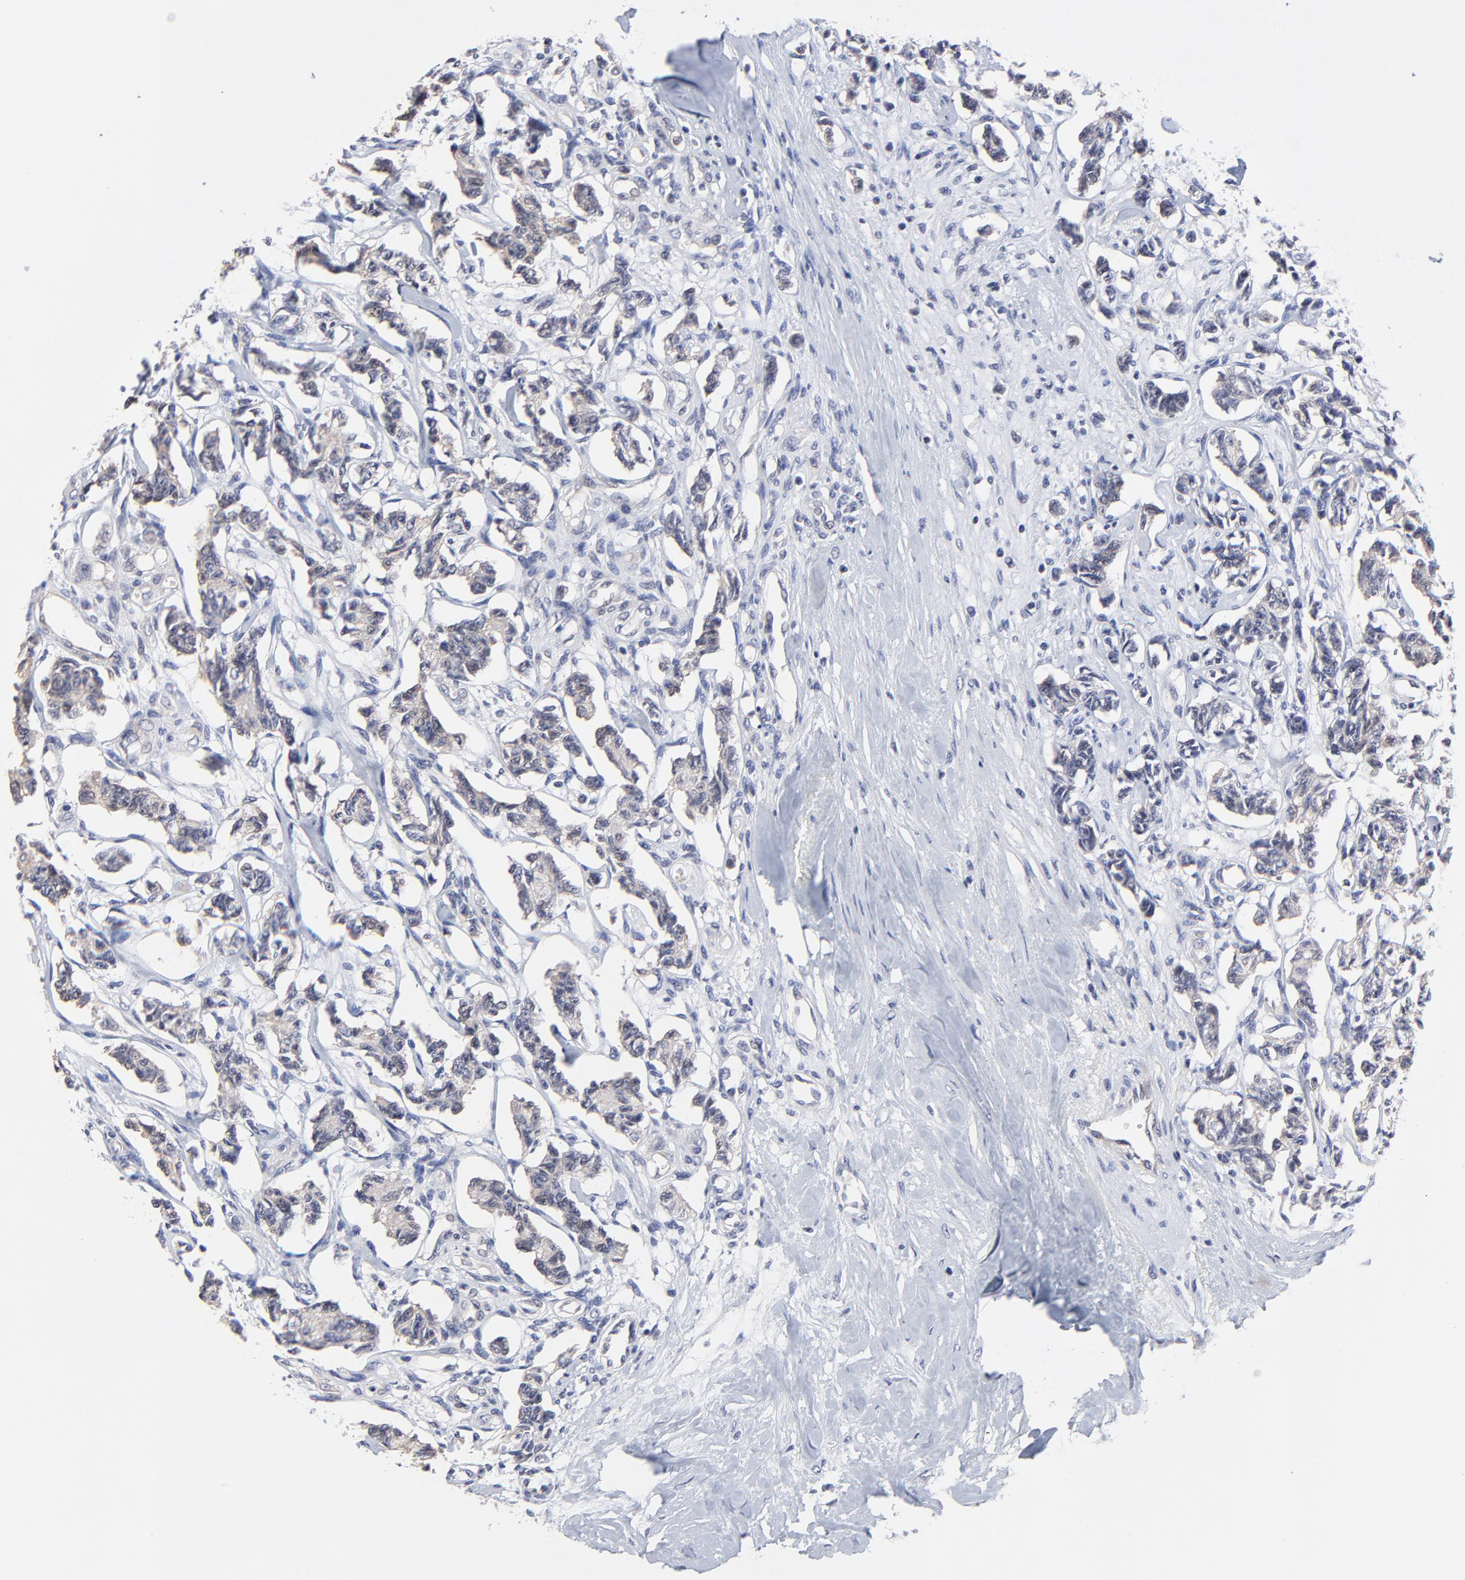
{"staining": {"intensity": "weak", "quantity": "25%-75%", "location": "cytoplasmic/membranous"}, "tissue": "renal cancer", "cell_type": "Tumor cells", "image_type": "cancer", "snomed": [{"axis": "morphology", "description": "Carcinoid, malignant, NOS"}, {"axis": "topography", "description": "Kidney"}], "caption": "This histopathology image displays immunohistochemistry (IHC) staining of human renal carcinoid (malignant), with low weak cytoplasmic/membranous positivity in about 25%-75% of tumor cells.", "gene": "FBXO8", "patient": {"sex": "female", "age": 41}}